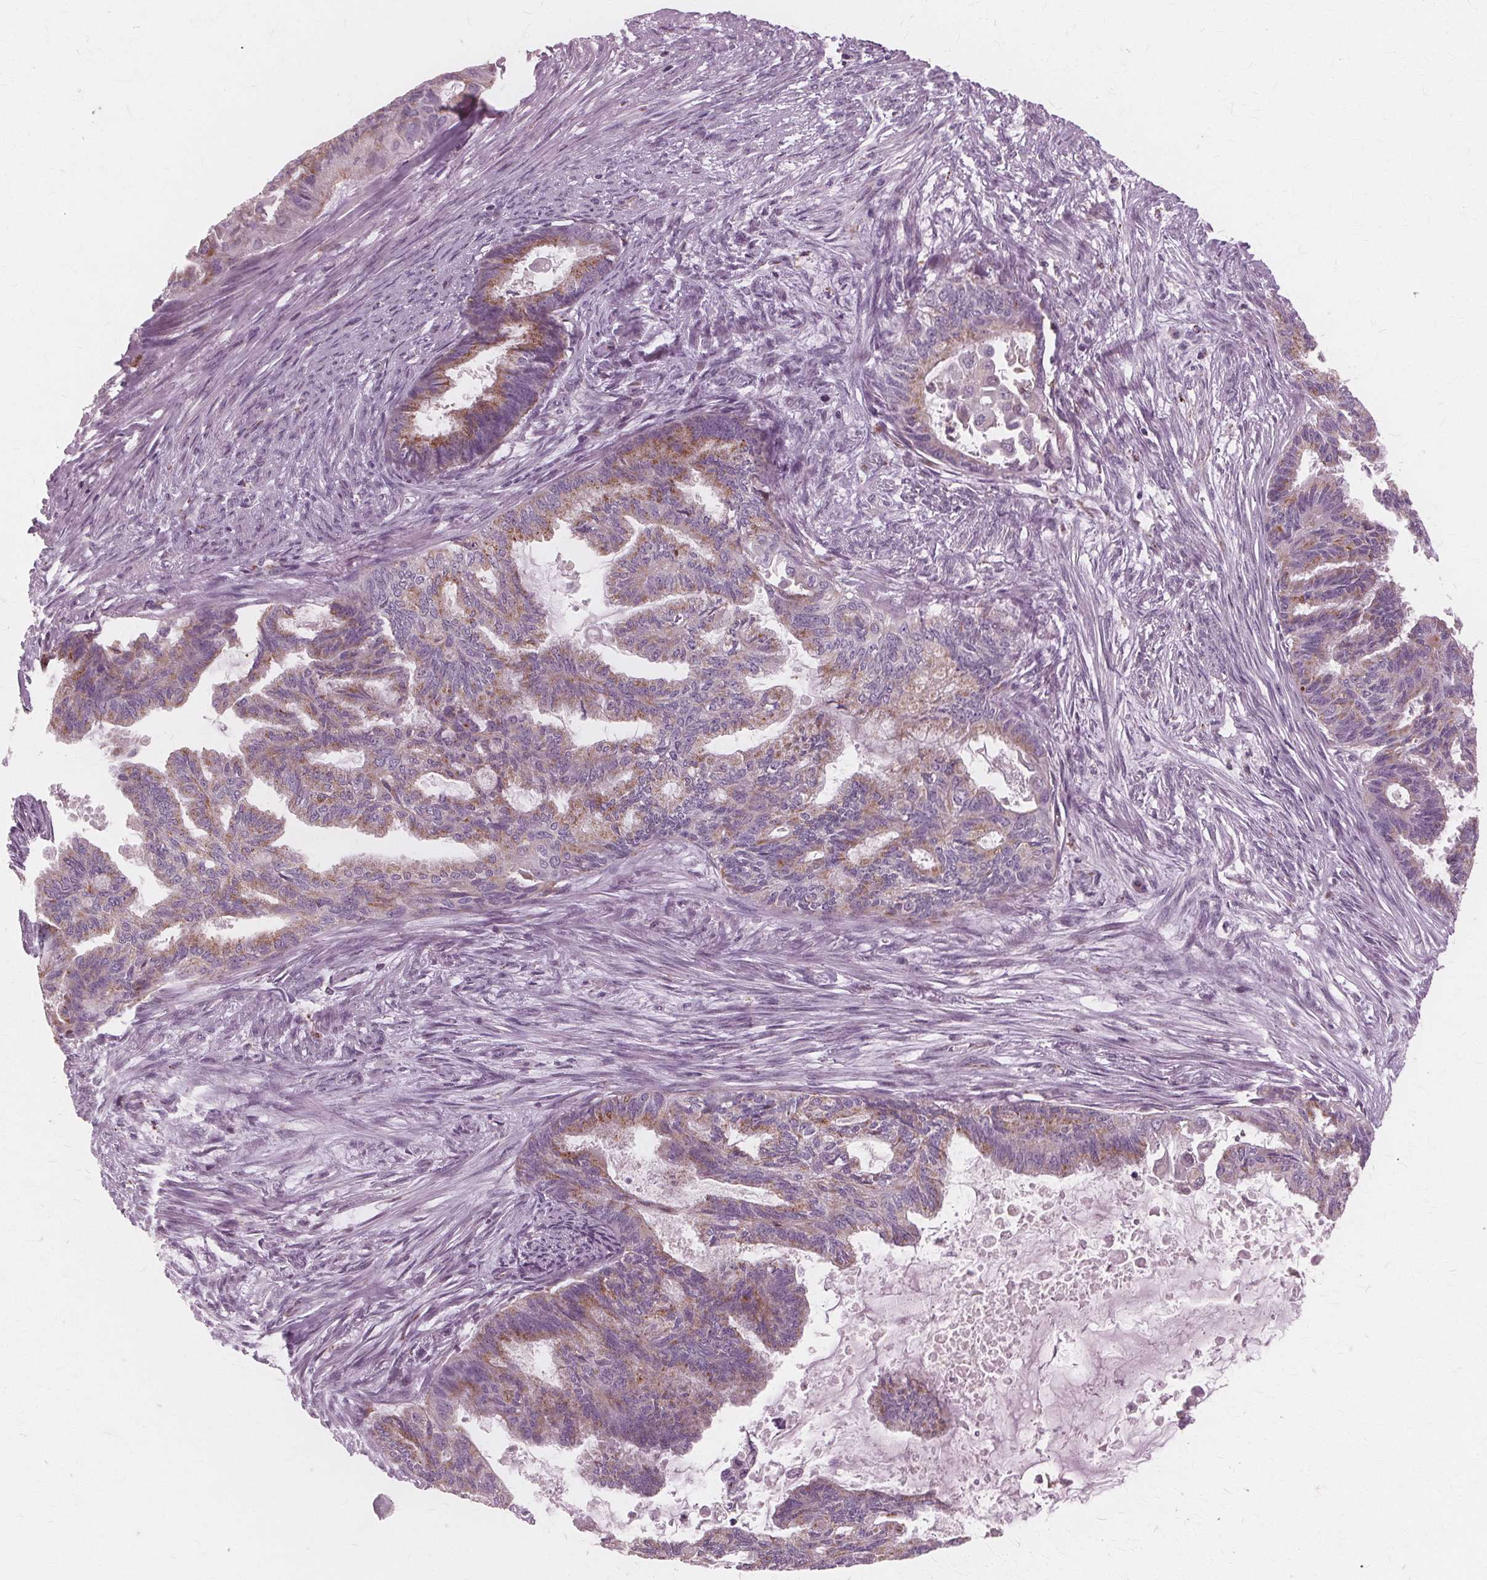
{"staining": {"intensity": "weak", "quantity": "25%-75%", "location": "cytoplasmic/membranous"}, "tissue": "endometrial cancer", "cell_type": "Tumor cells", "image_type": "cancer", "snomed": [{"axis": "morphology", "description": "Adenocarcinoma, NOS"}, {"axis": "topography", "description": "Endometrium"}], "caption": "A micrograph of adenocarcinoma (endometrial) stained for a protein reveals weak cytoplasmic/membranous brown staining in tumor cells.", "gene": "DNASE2", "patient": {"sex": "female", "age": 86}}